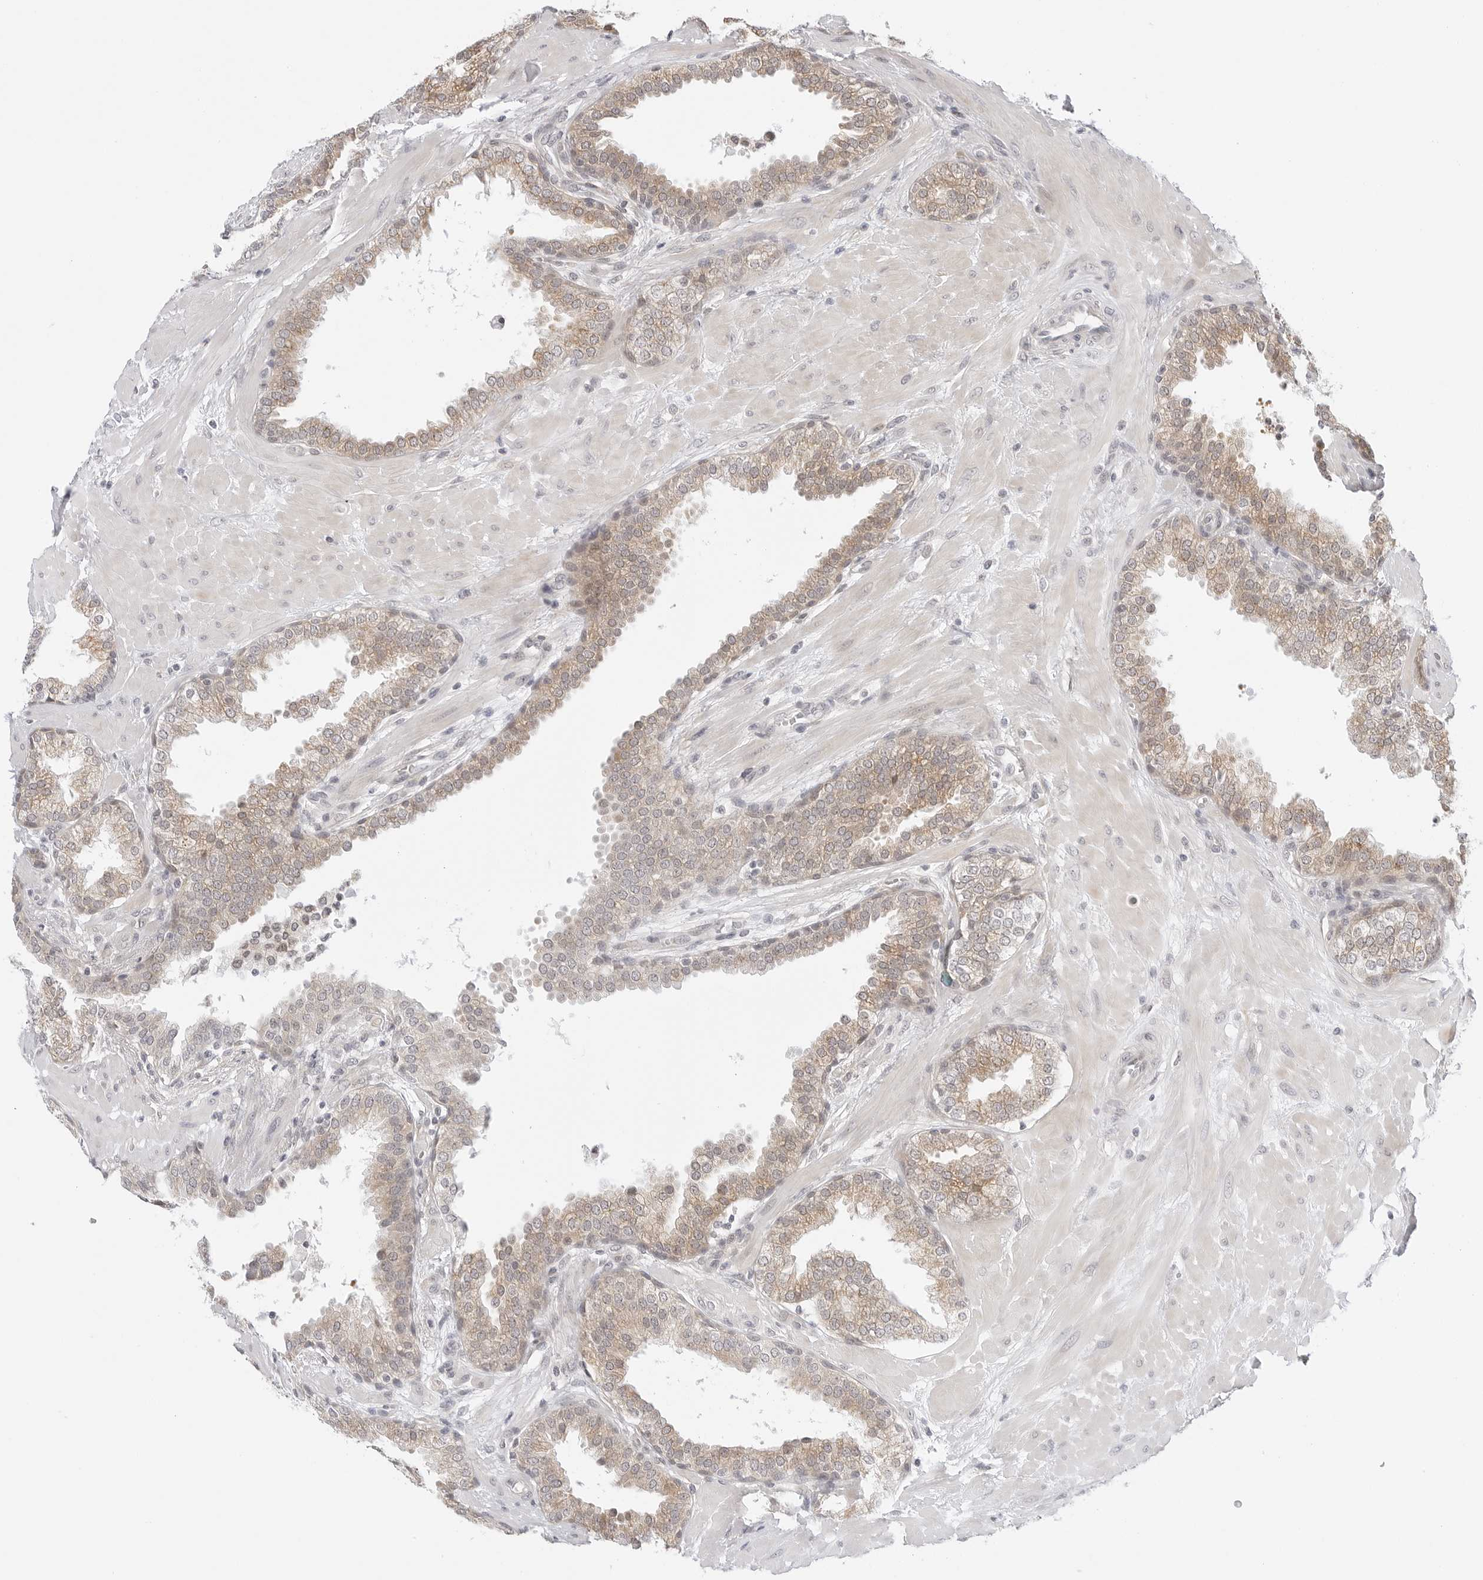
{"staining": {"intensity": "weak", "quantity": "25%-75%", "location": "cytoplasmic/membranous"}, "tissue": "prostate", "cell_type": "Glandular cells", "image_type": "normal", "snomed": [{"axis": "morphology", "description": "Normal tissue, NOS"}, {"axis": "topography", "description": "Prostate"}], "caption": "Protein analysis of unremarkable prostate reveals weak cytoplasmic/membranous expression in about 25%-75% of glandular cells.", "gene": "TCP1", "patient": {"sex": "male", "age": 51}}